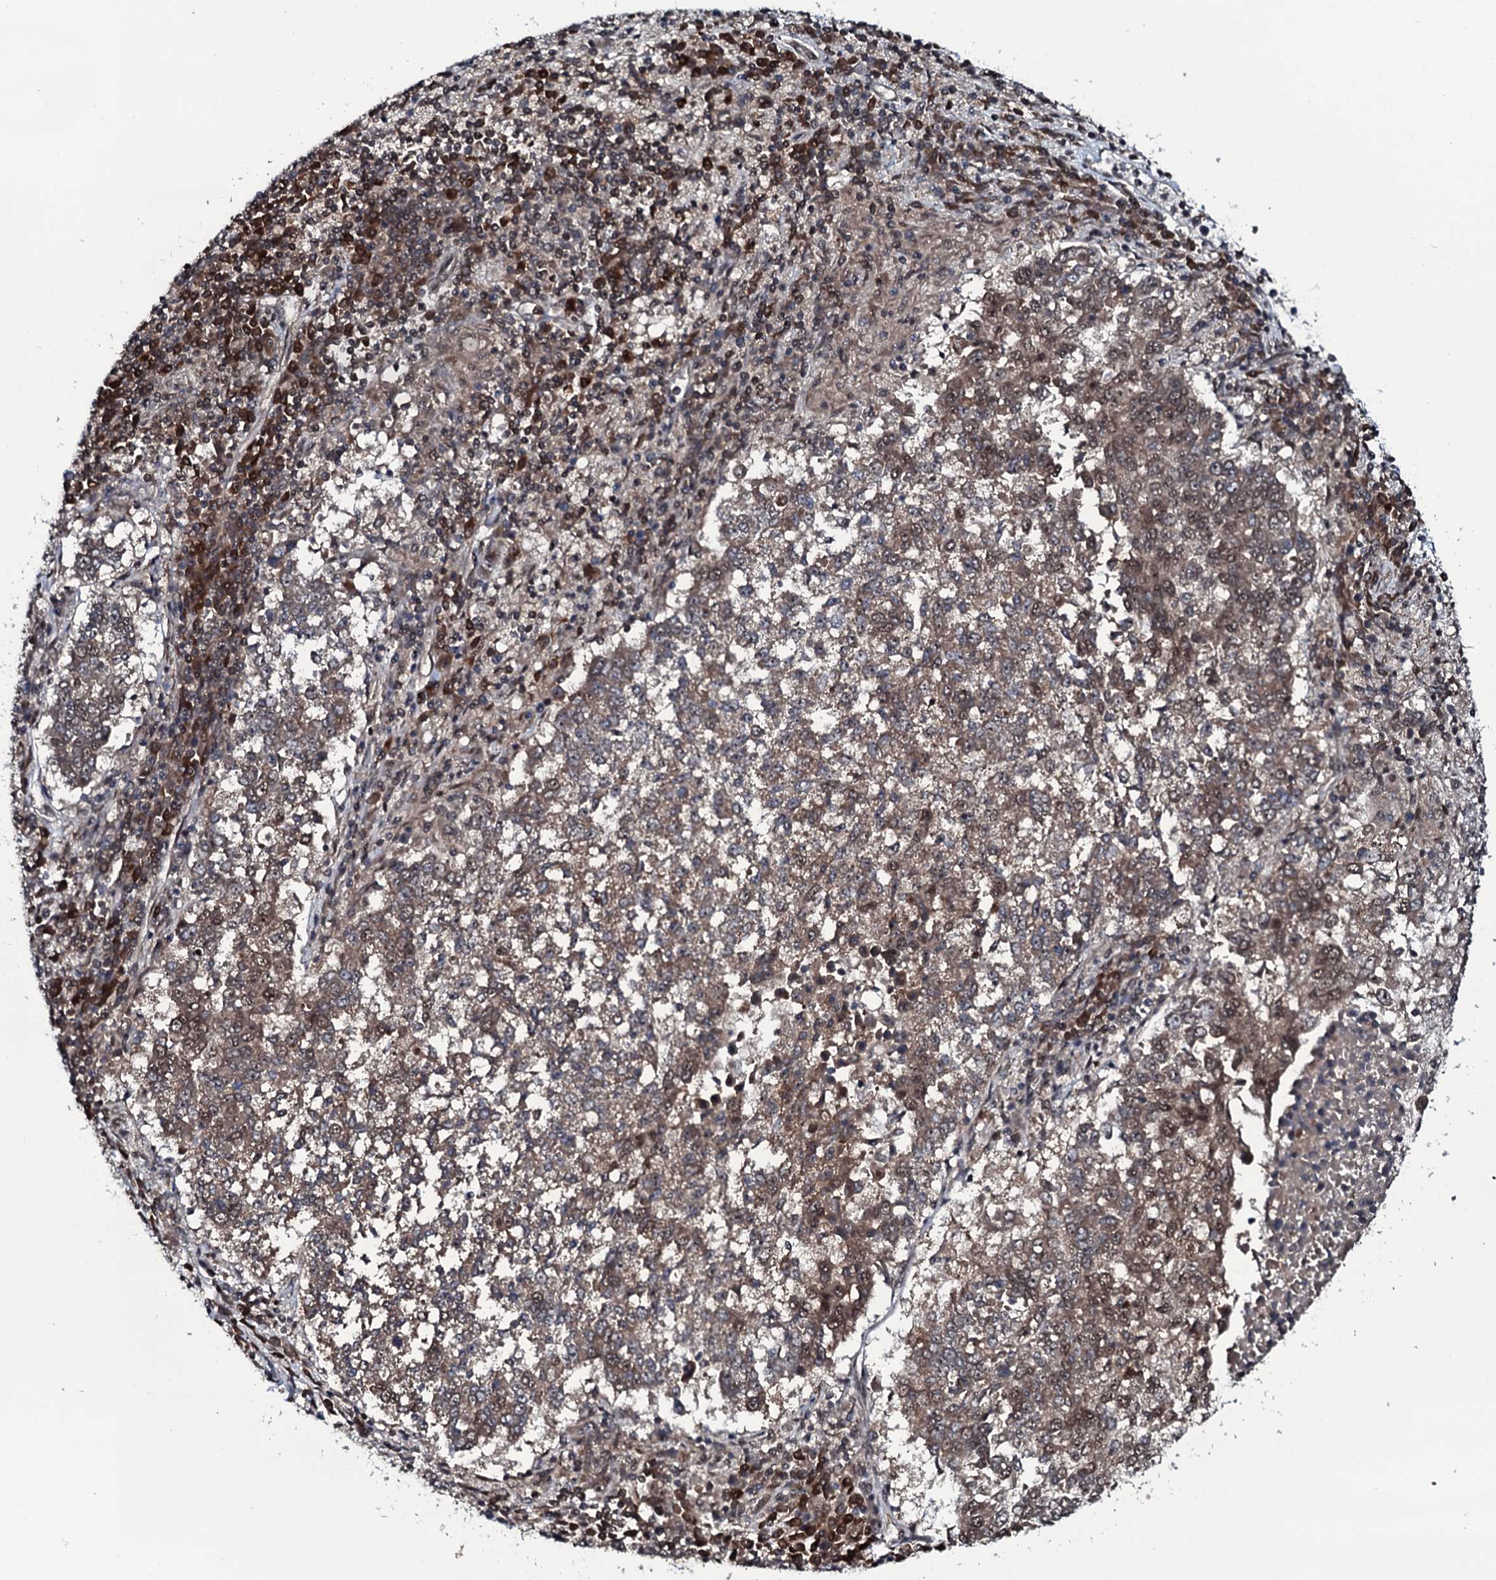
{"staining": {"intensity": "moderate", "quantity": "25%-75%", "location": "cytoplasmic/membranous,nuclear"}, "tissue": "lung cancer", "cell_type": "Tumor cells", "image_type": "cancer", "snomed": [{"axis": "morphology", "description": "Squamous cell carcinoma, NOS"}, {"axis": "topography", "description": "Lung"}], "caption": "Moderate cytoplasmic/membranous and nuclear protein positivity is identified in about 25%-75% of tumor cells in squamous cell carcinoma (lung).", "gene": "HDDC3", "patient": {"sex": "male", "age": 73}}